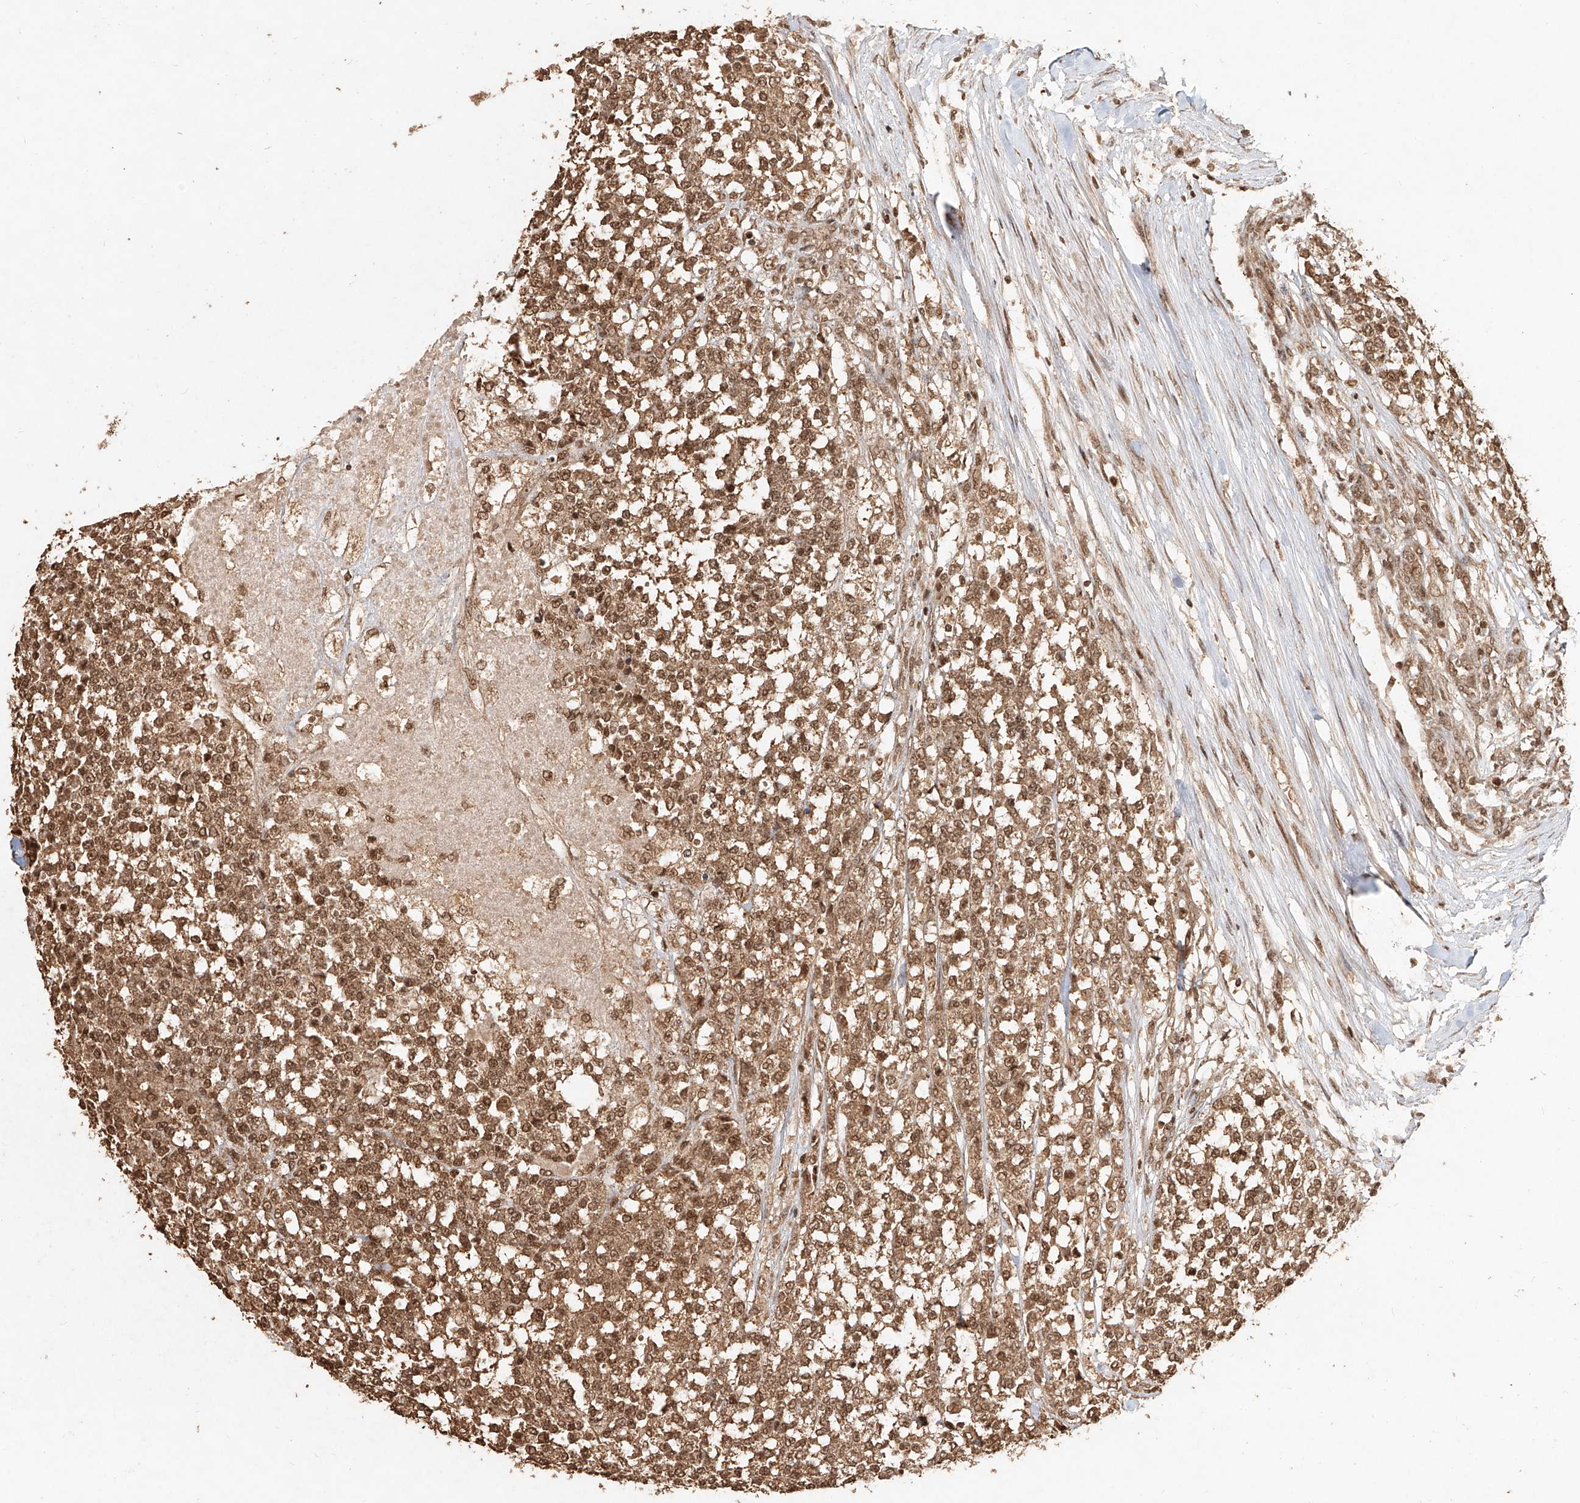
{"staining": {"intensity": "moderate", "quantity": ">75%", "location": "cytoplasmic/membranous,nuclear"}, "tissue": "testis cancer", "cell_type": "Tumor cells", "image_type": "cancer", "snomed": [{"axis": "morphology", "description": "Seminoma, NOS"}, {"axis": "topography", "description": "Testis"}], "caption": "IHC staining of testis seminoma, which shows medium levels of moderate cytoplasmic/membranous and nuclear expression in about >75% of tumor cells indicating moderate cytoplasmic/membranous and nuclear protein positivity. The staining was performed using DAB (3,3'-diaminobenzidine) (brown) for protein detection and nuclei were counterstained in hematoxylin (blue).", "gene": "UBE2K", "patient": {"sex": "male", "age": 59}}